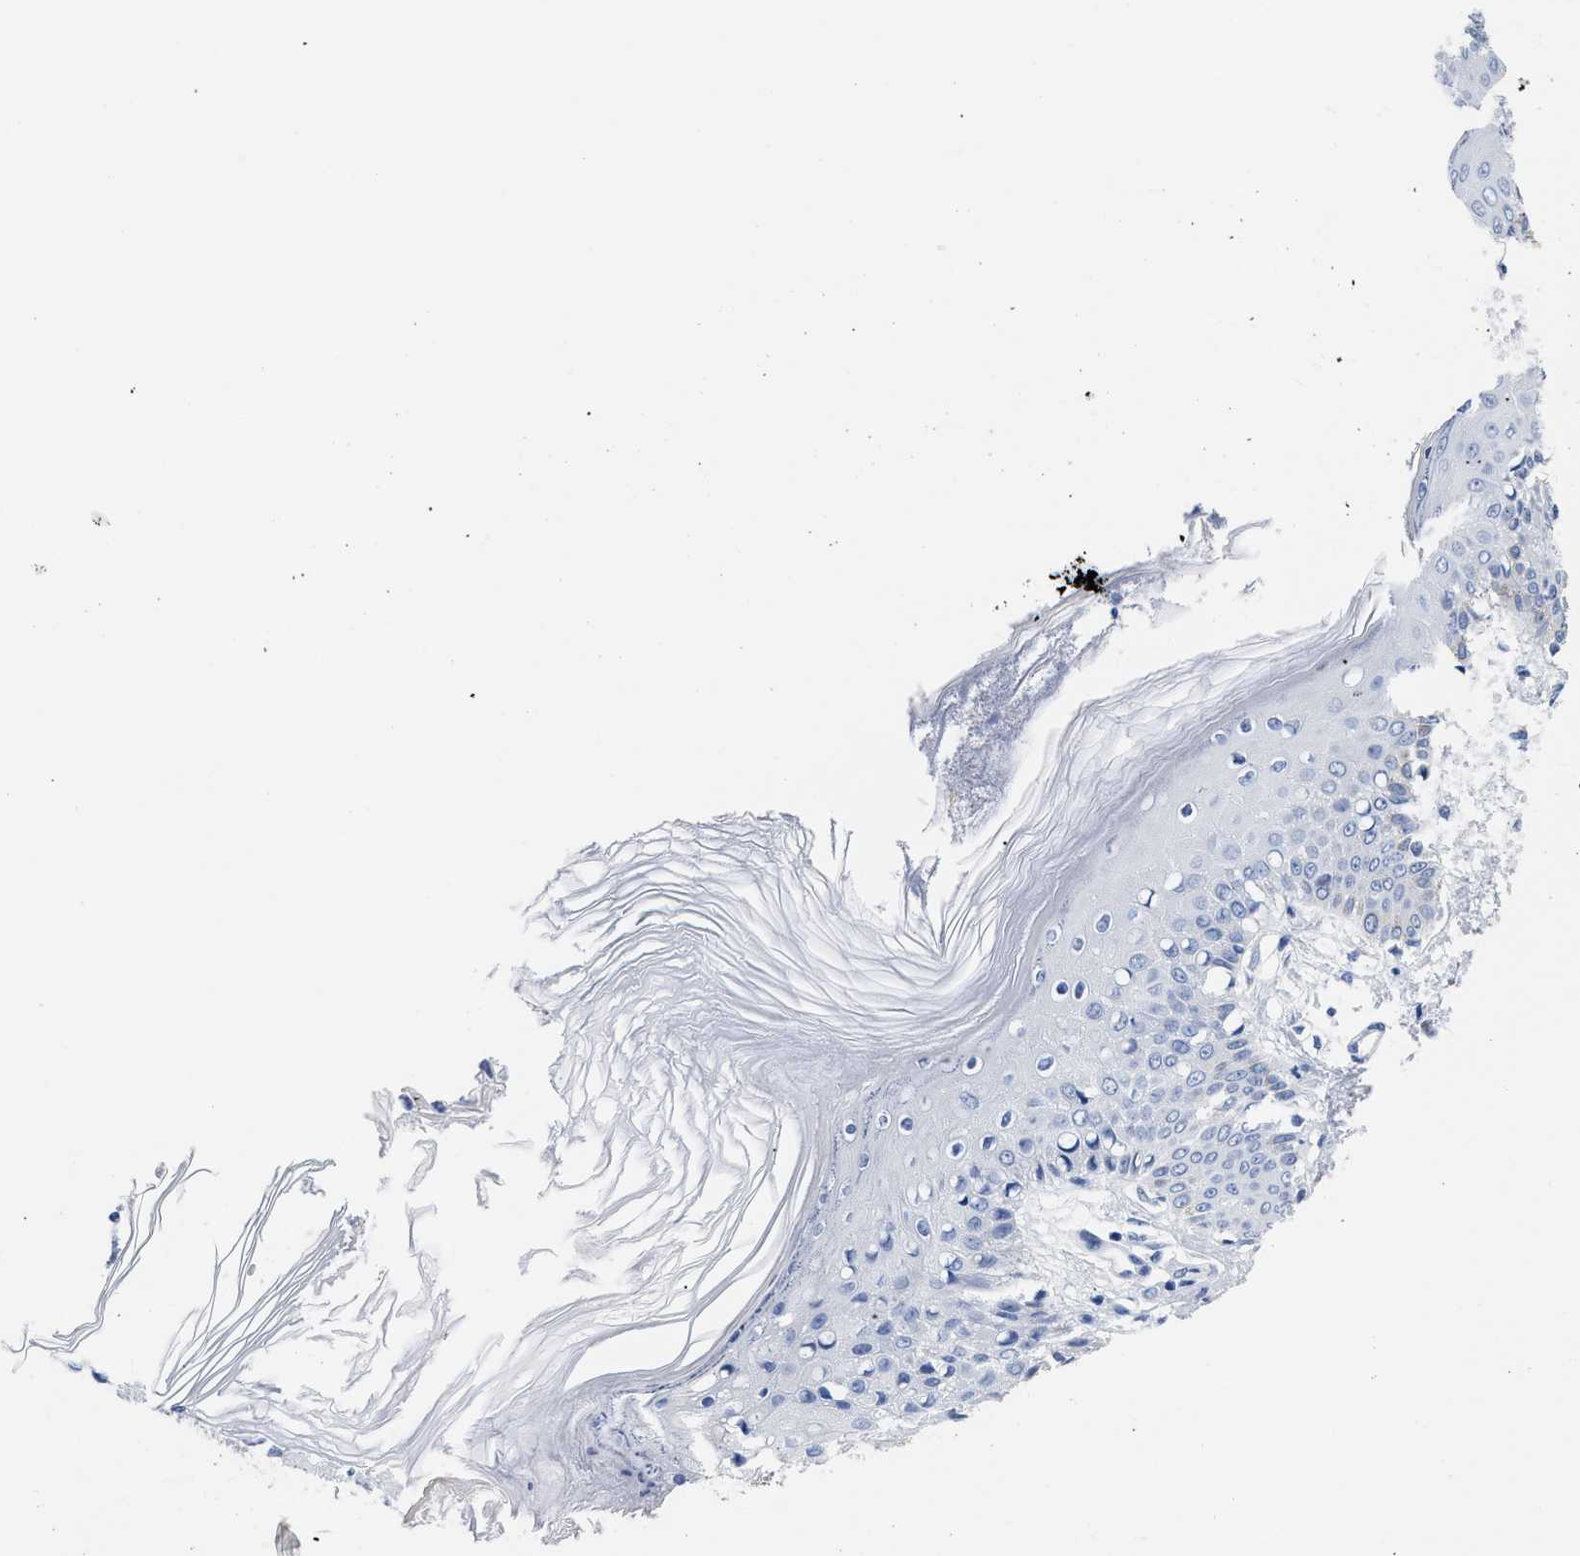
{"staining": {"intensity": "negative", "quantity": "none", "location": "none"}, "tissue": "skin", "cell_type": "Keratinocytes", "image_type": "normal", "snomed": [{"axis": "morphology", "description": "Normal tissue, NOS"}, {"axis": "topography", "description": "Skin"}], "caption": "Normal skin was stained to show a protein in brown. There is no significant positivity in keratinocytes. Brightfield microscopy of IHC stained with DAB (3,3'-diaminobenzidine) (brown) and hematoxylin (blue), captured at high magnification.", "gene": "DUSP26", "patient": {"sex": "male", "age": 53}}